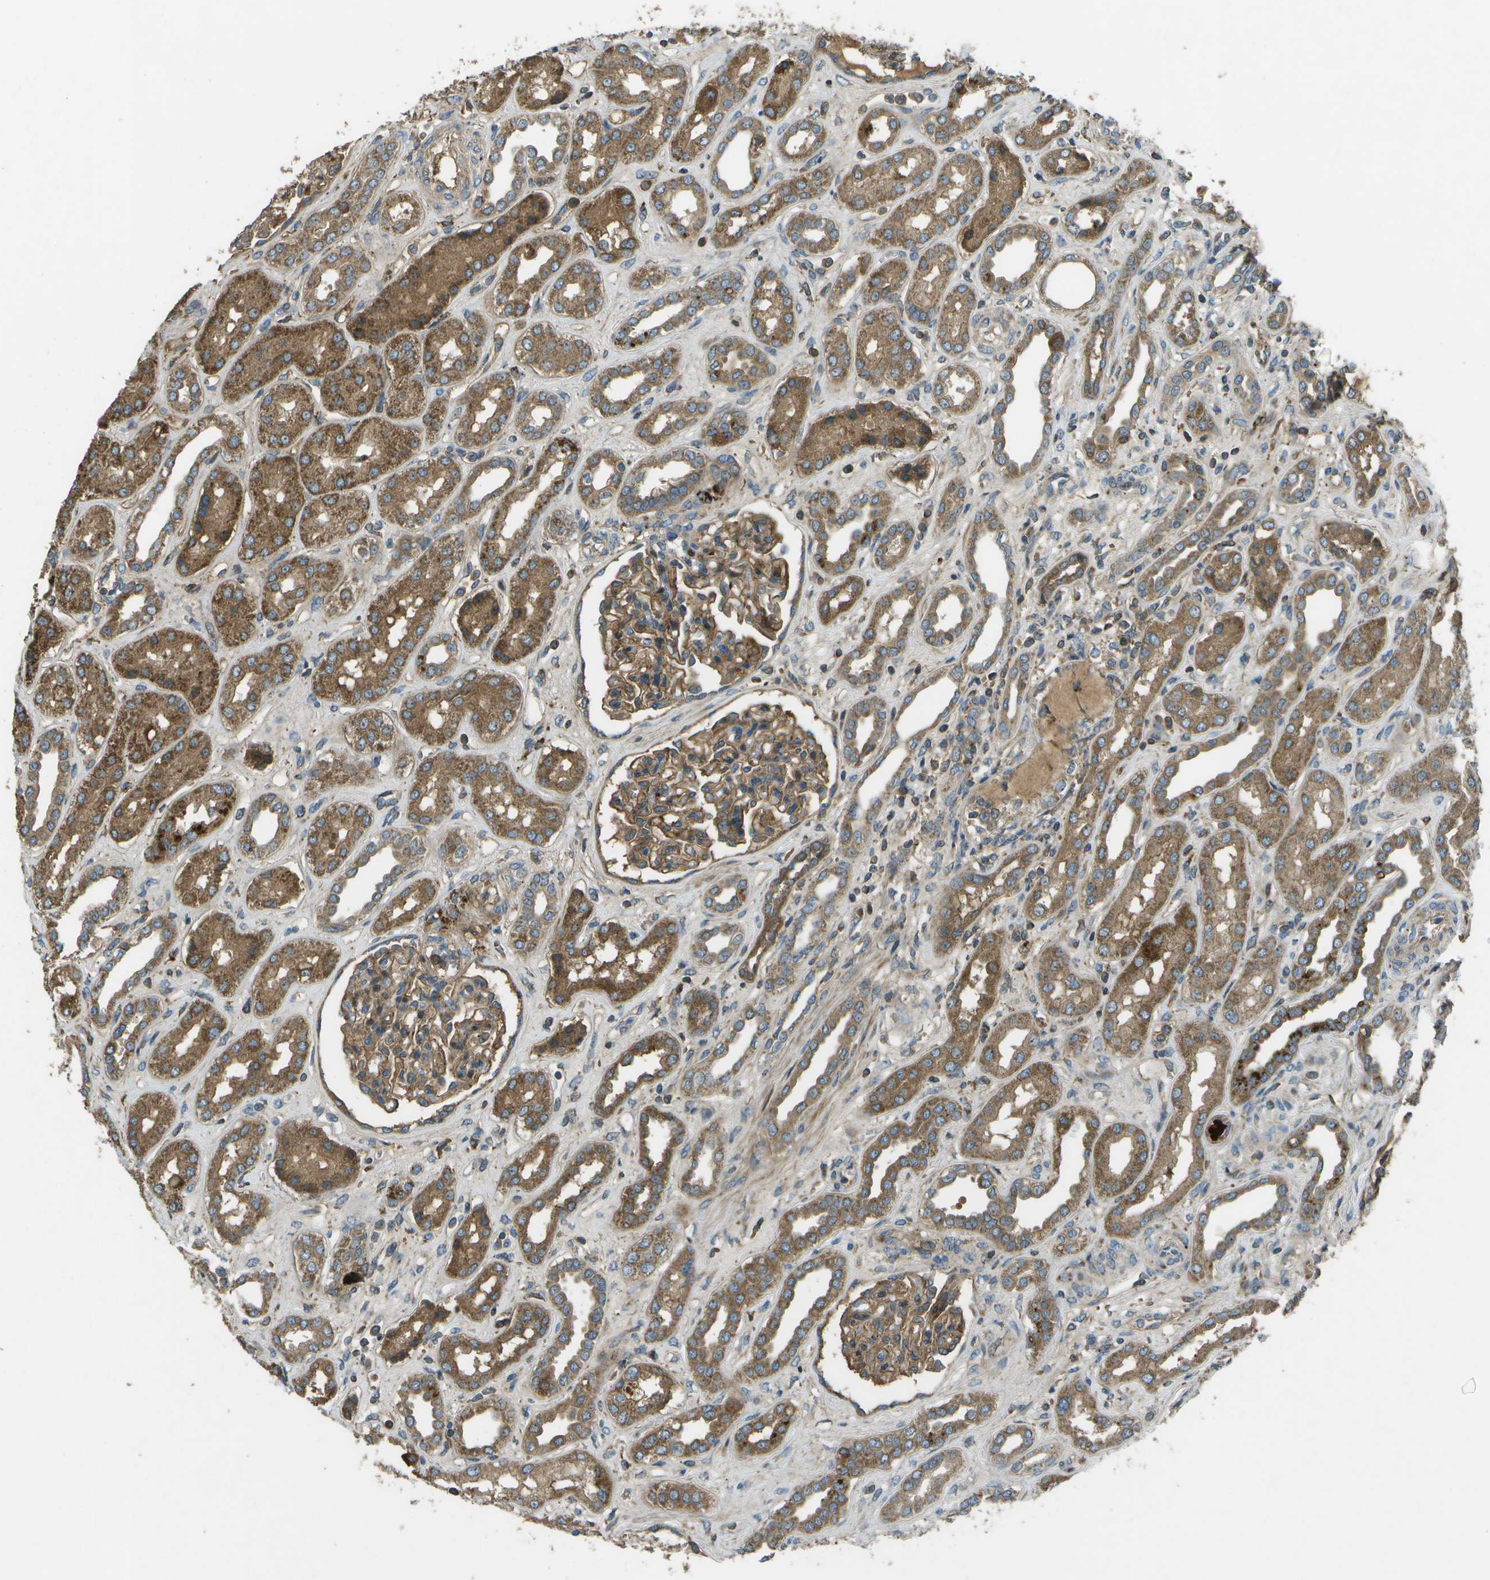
{"staining": {"intensity": "moderate", "quantity": ">75%", "location": "cytoplasmic/membranous"}, "tissue": "kidney", "cell_type": "Cells in glomeruli", "image_type": "normal", "snomed": [{"axis": "morphology", "description": "Normal tissue, NOS"}, {"axis": "topography", "description": "Kidney"}], "caption": "Immunohistochemical staining of unremarkable human kidney demonstrates medium levels of moderate cytoplasmic/membranous staining in approximately >75% of cells in glomeruli. (Brightfield microscopy of DAB IHC at high magnification).", "gene": "PXYLP1", "patient": {"sex": "male", "age": 59}}